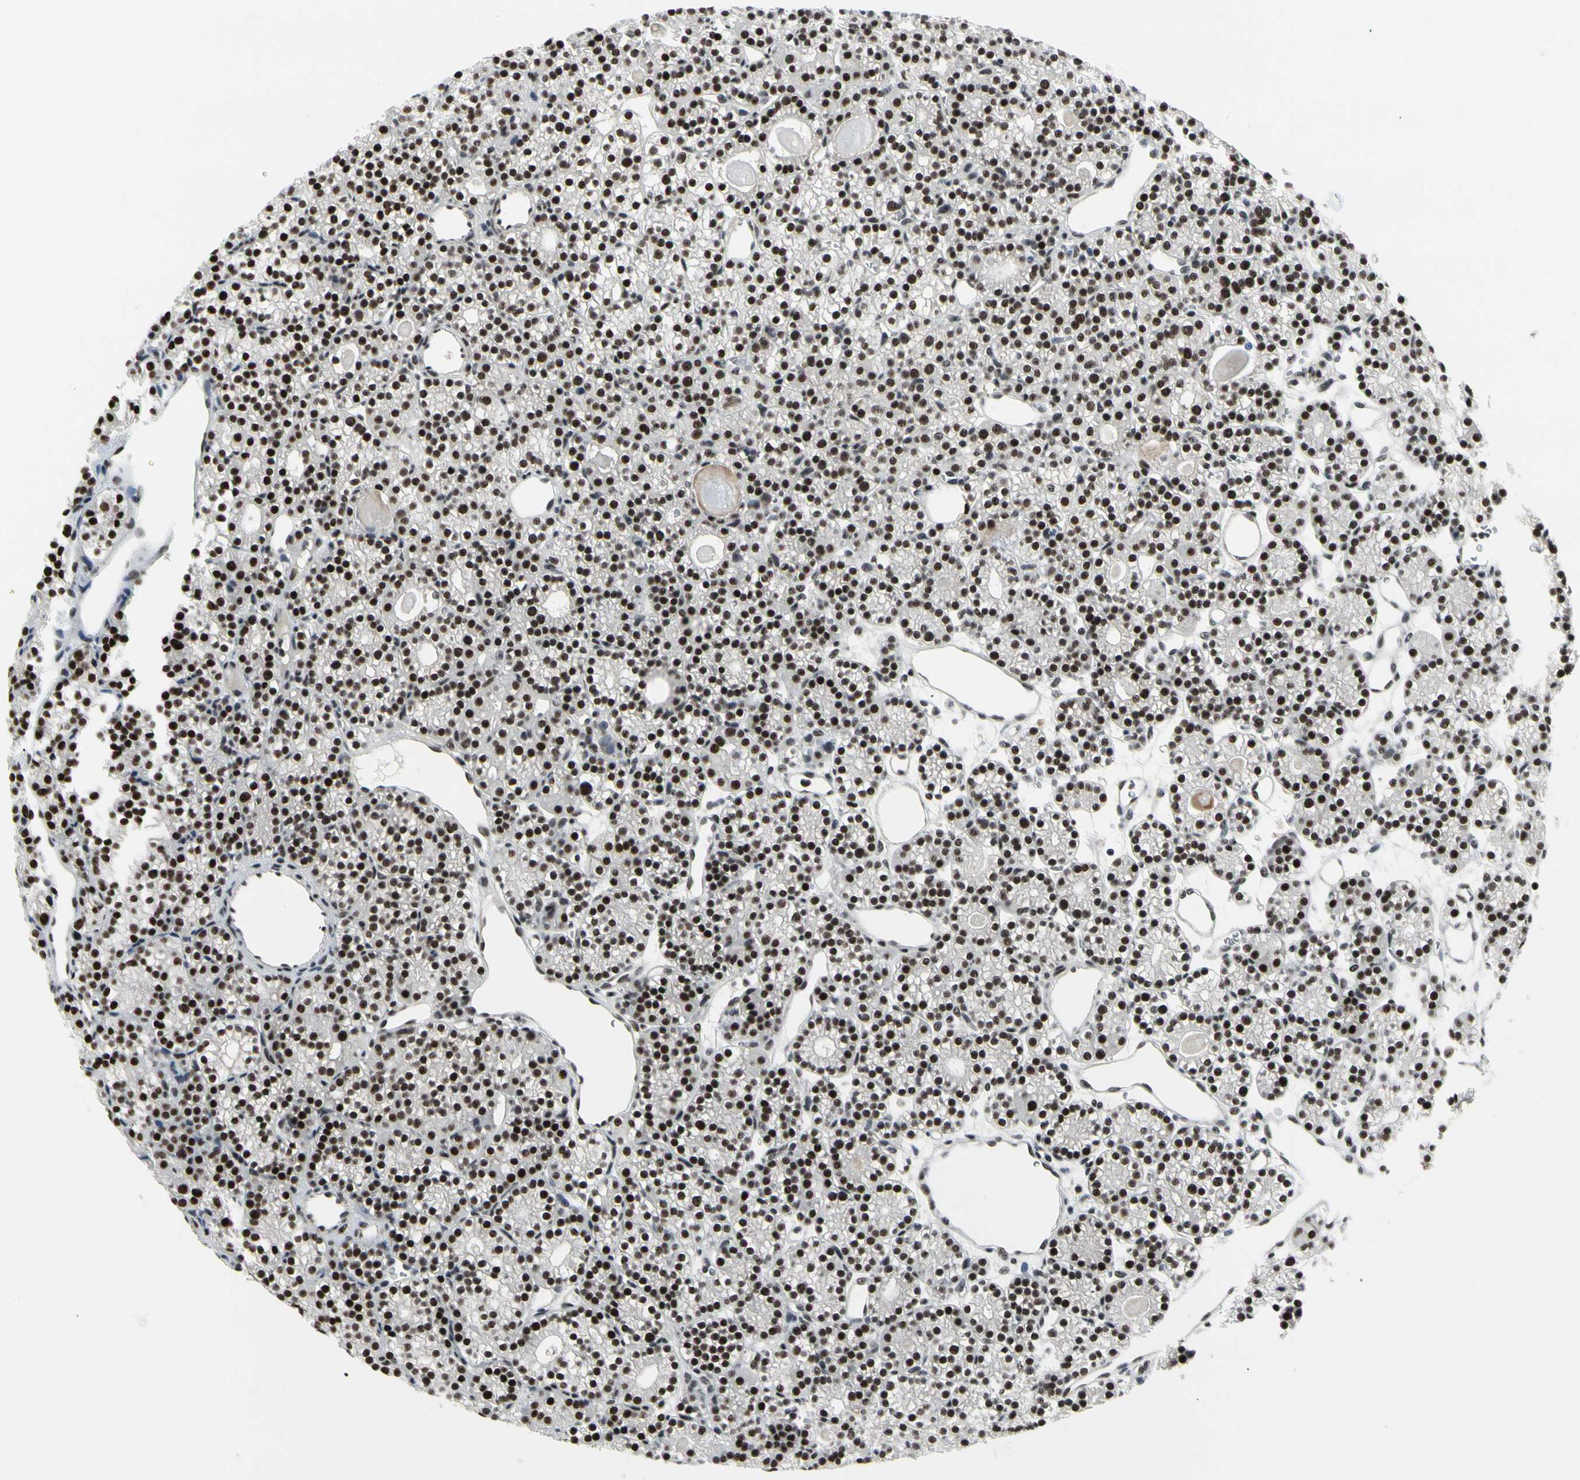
{"staining": {"intensity": "strong", "quantity": ">75%", "location": "nuclear"}, "tissue": "parathyroid gland", "cell_type": "Glandular cells", "image_type": "normal", "snomed": [{"axis": "morphology", "description": "Normal tissue, NOS"}, {"axis": "topography", "description": "Parathyroid gland"}], "caption": "Protein expression by immunohistochemistry (IHC) shows strong nuclear staining in about >75% of glandular cells in unremarkable parathyroid gland. The staining was performed using DAB, with brown indicating positive protein expression. Nuclei are stained blue with hematoxylin.", "gene": "SRSF11", "patient": {"sex": "female", "age": 64}}